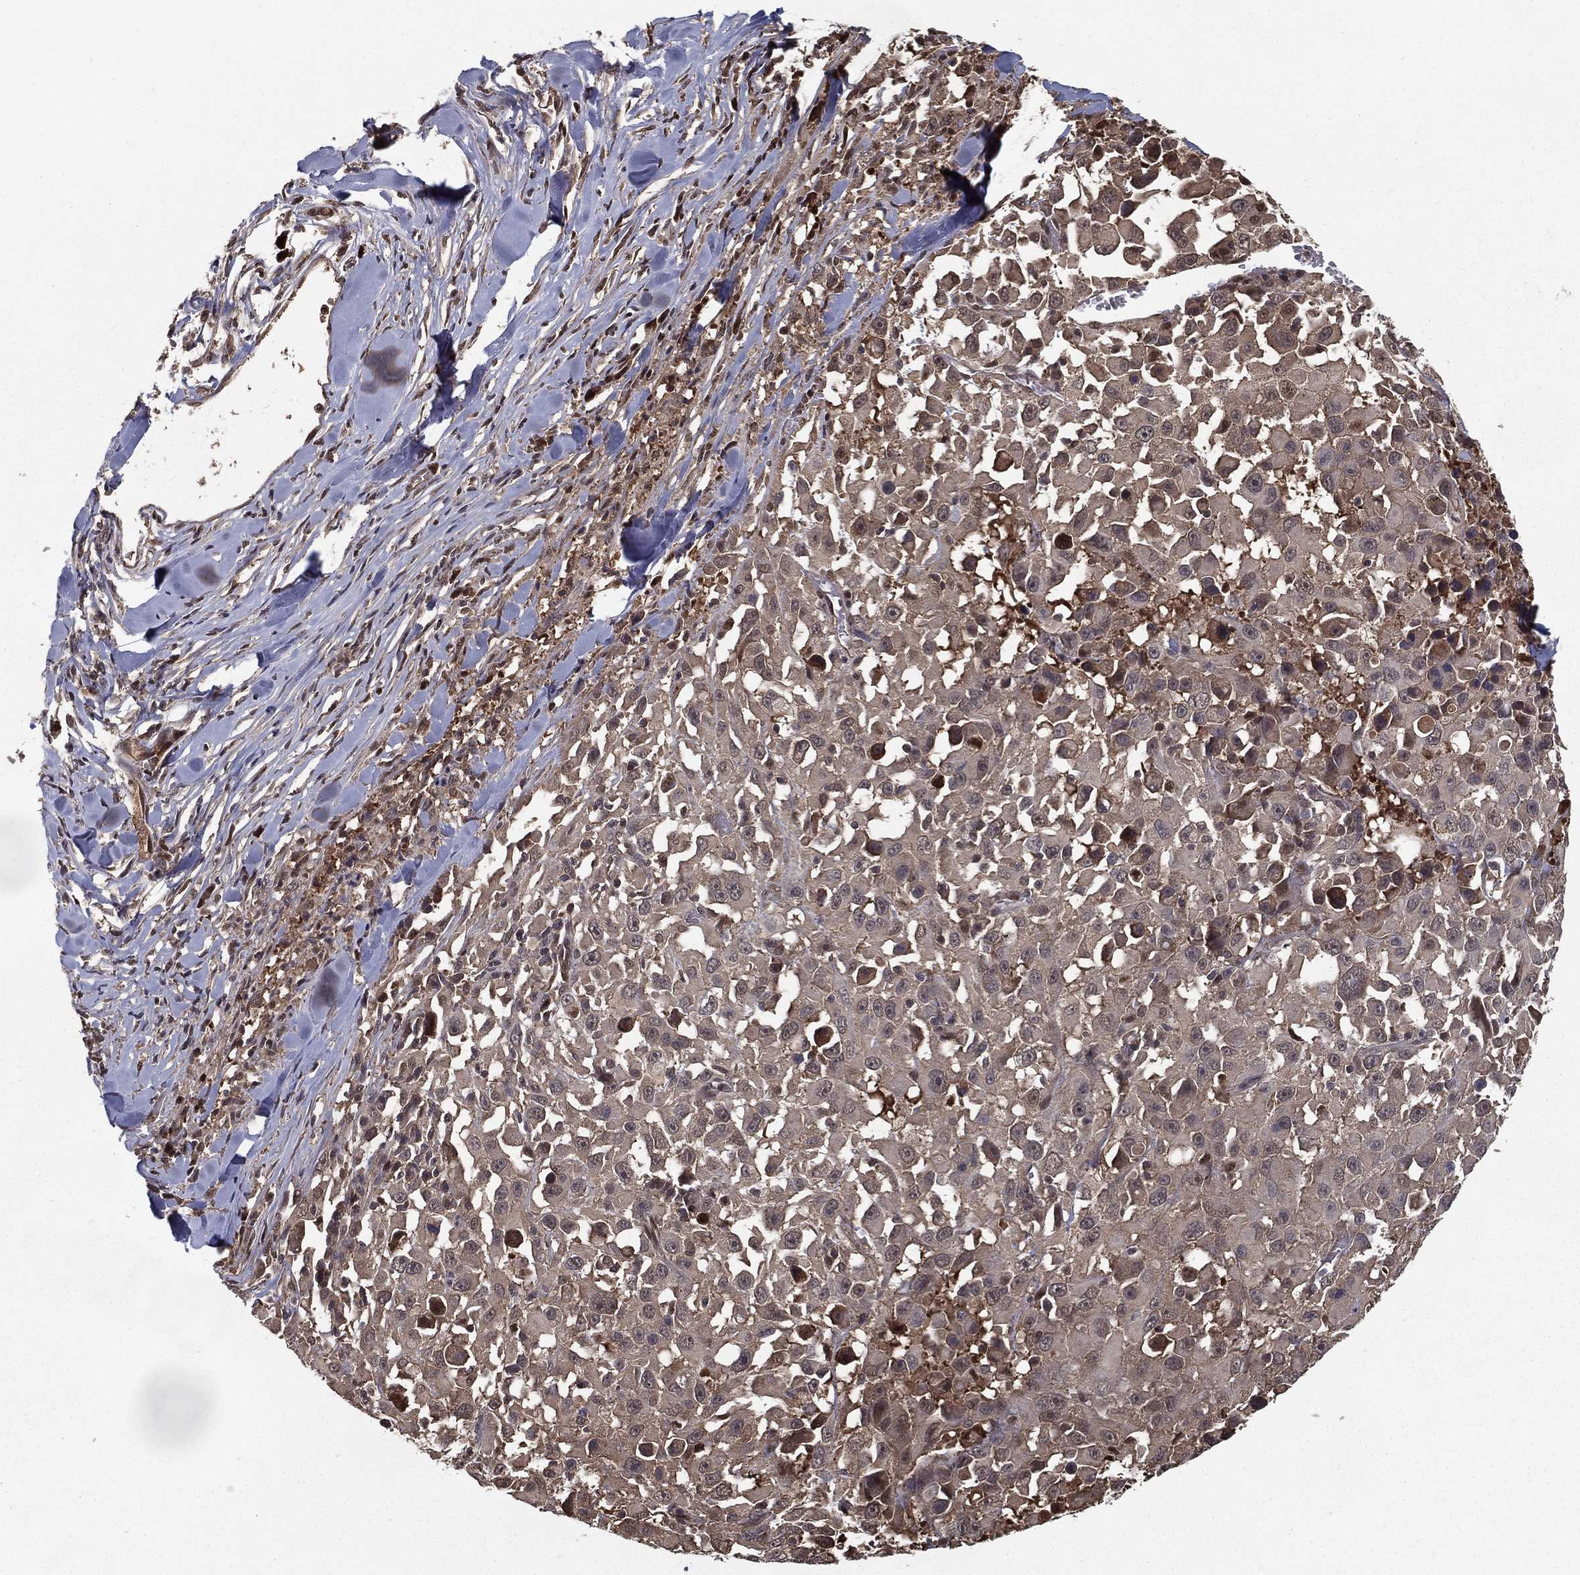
{"staining": {"intensity": "negative", "quantity": "none", "location": "none"}, "tissue": "melanoma", "cell_type": "Tumor cells", "image_type": "cancer", "snomed": [{"axis": "morphology", "description": "Malignant melanoma, Metastatic site"}, {"axis": "topography", "description": "Lymph node"}], "caption": "Tumor cells are negative for brown protein staining in melanoma.", "gene": "SLC6A6", "patient": {"sex": "male", "age": 50}}